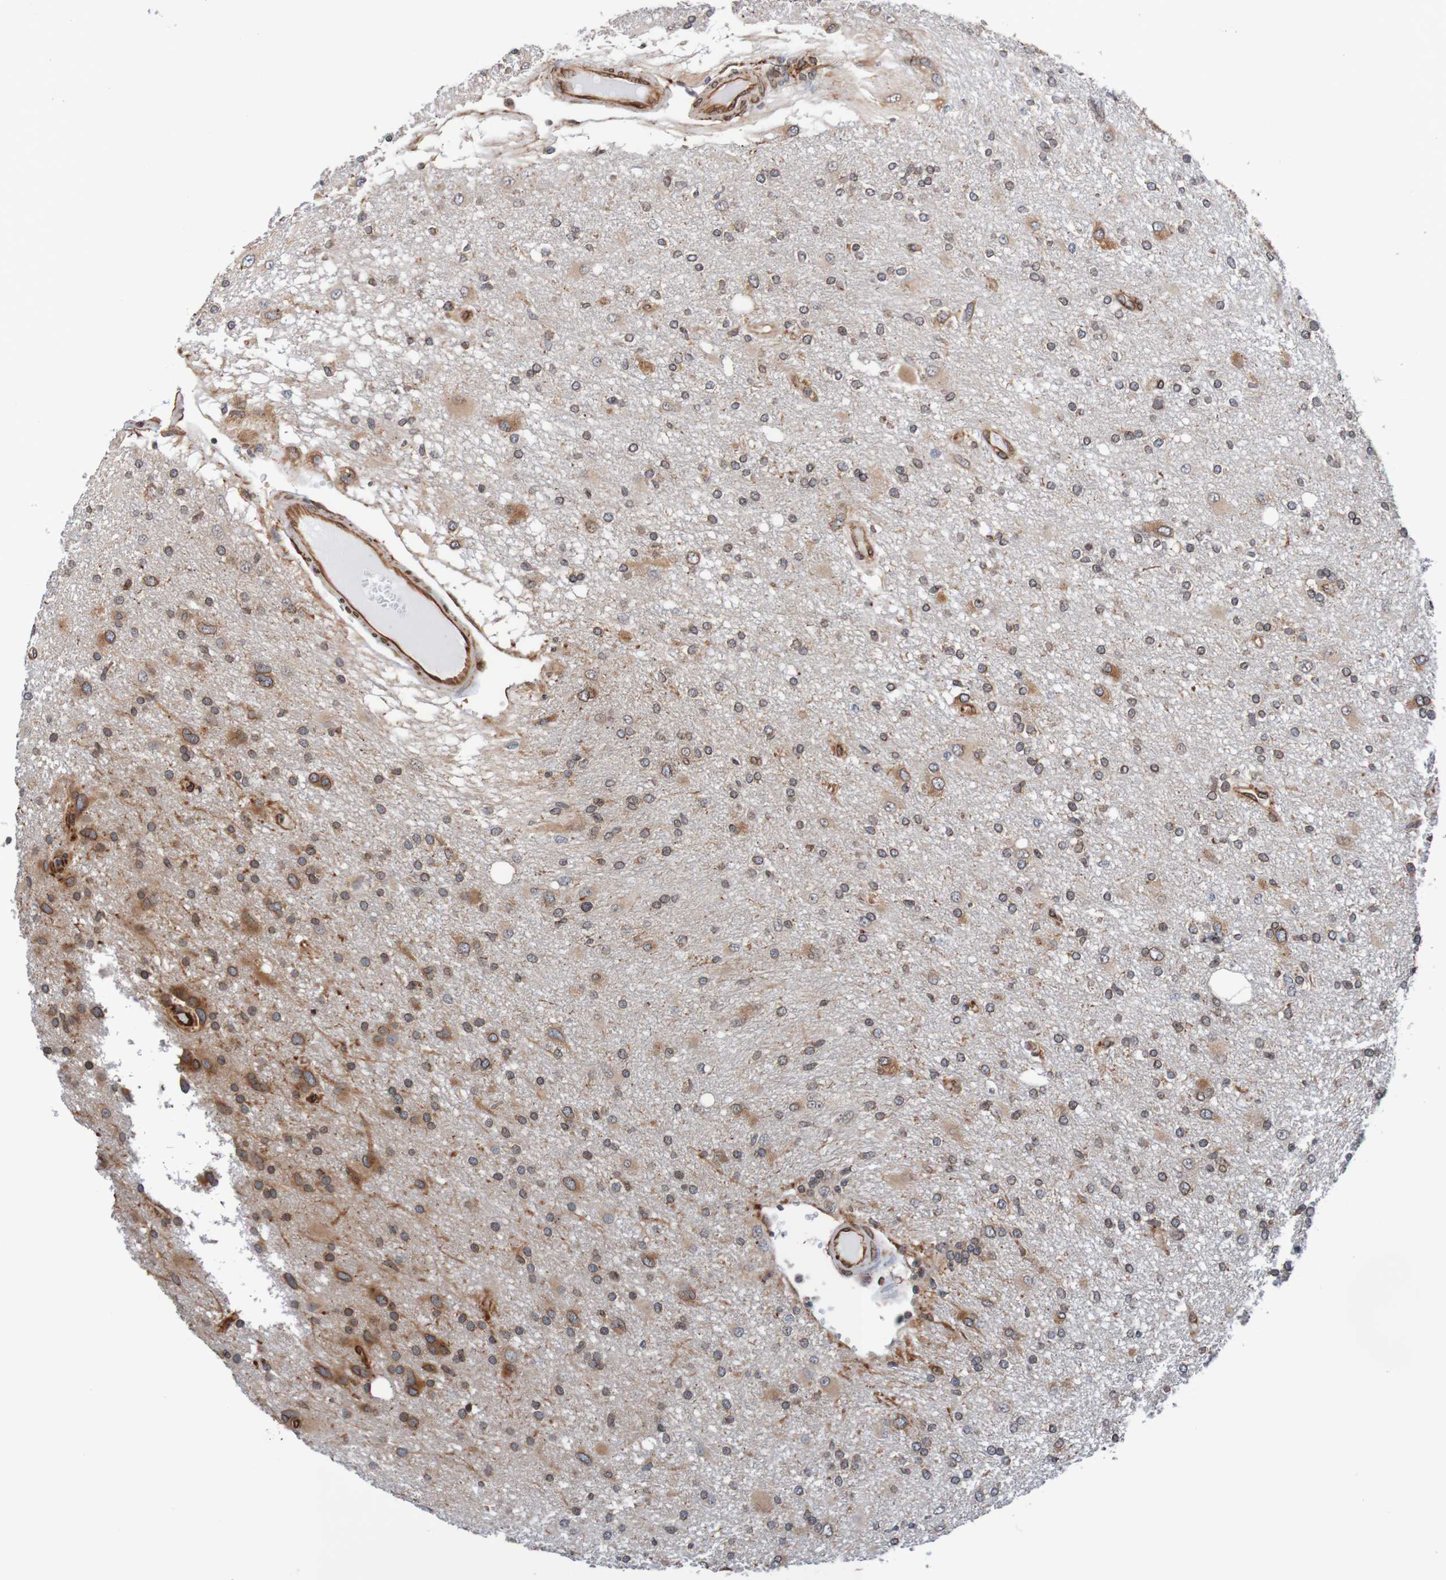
{"staining": {"intensity": "moderate", "quantity": ">75%", "location": "cytoplasmic/membranous,nuclear"}, "tissue": "glioma", "cell_type": "Tumor cells", "image_type": "cancer", "snomed": [{"axis": "morphology", "description": "Glioma, malignant, High grade"}, {"axis": "topography", "description": "Brain"}], "caption": "A histopathology image of glioma stained for a protein demonstrates moderate cytoplasmic/membranous and nuclear brown staining in tumor cells.", "gene": "TMEM109", "patient": {"sex": "female", "age": 59}}